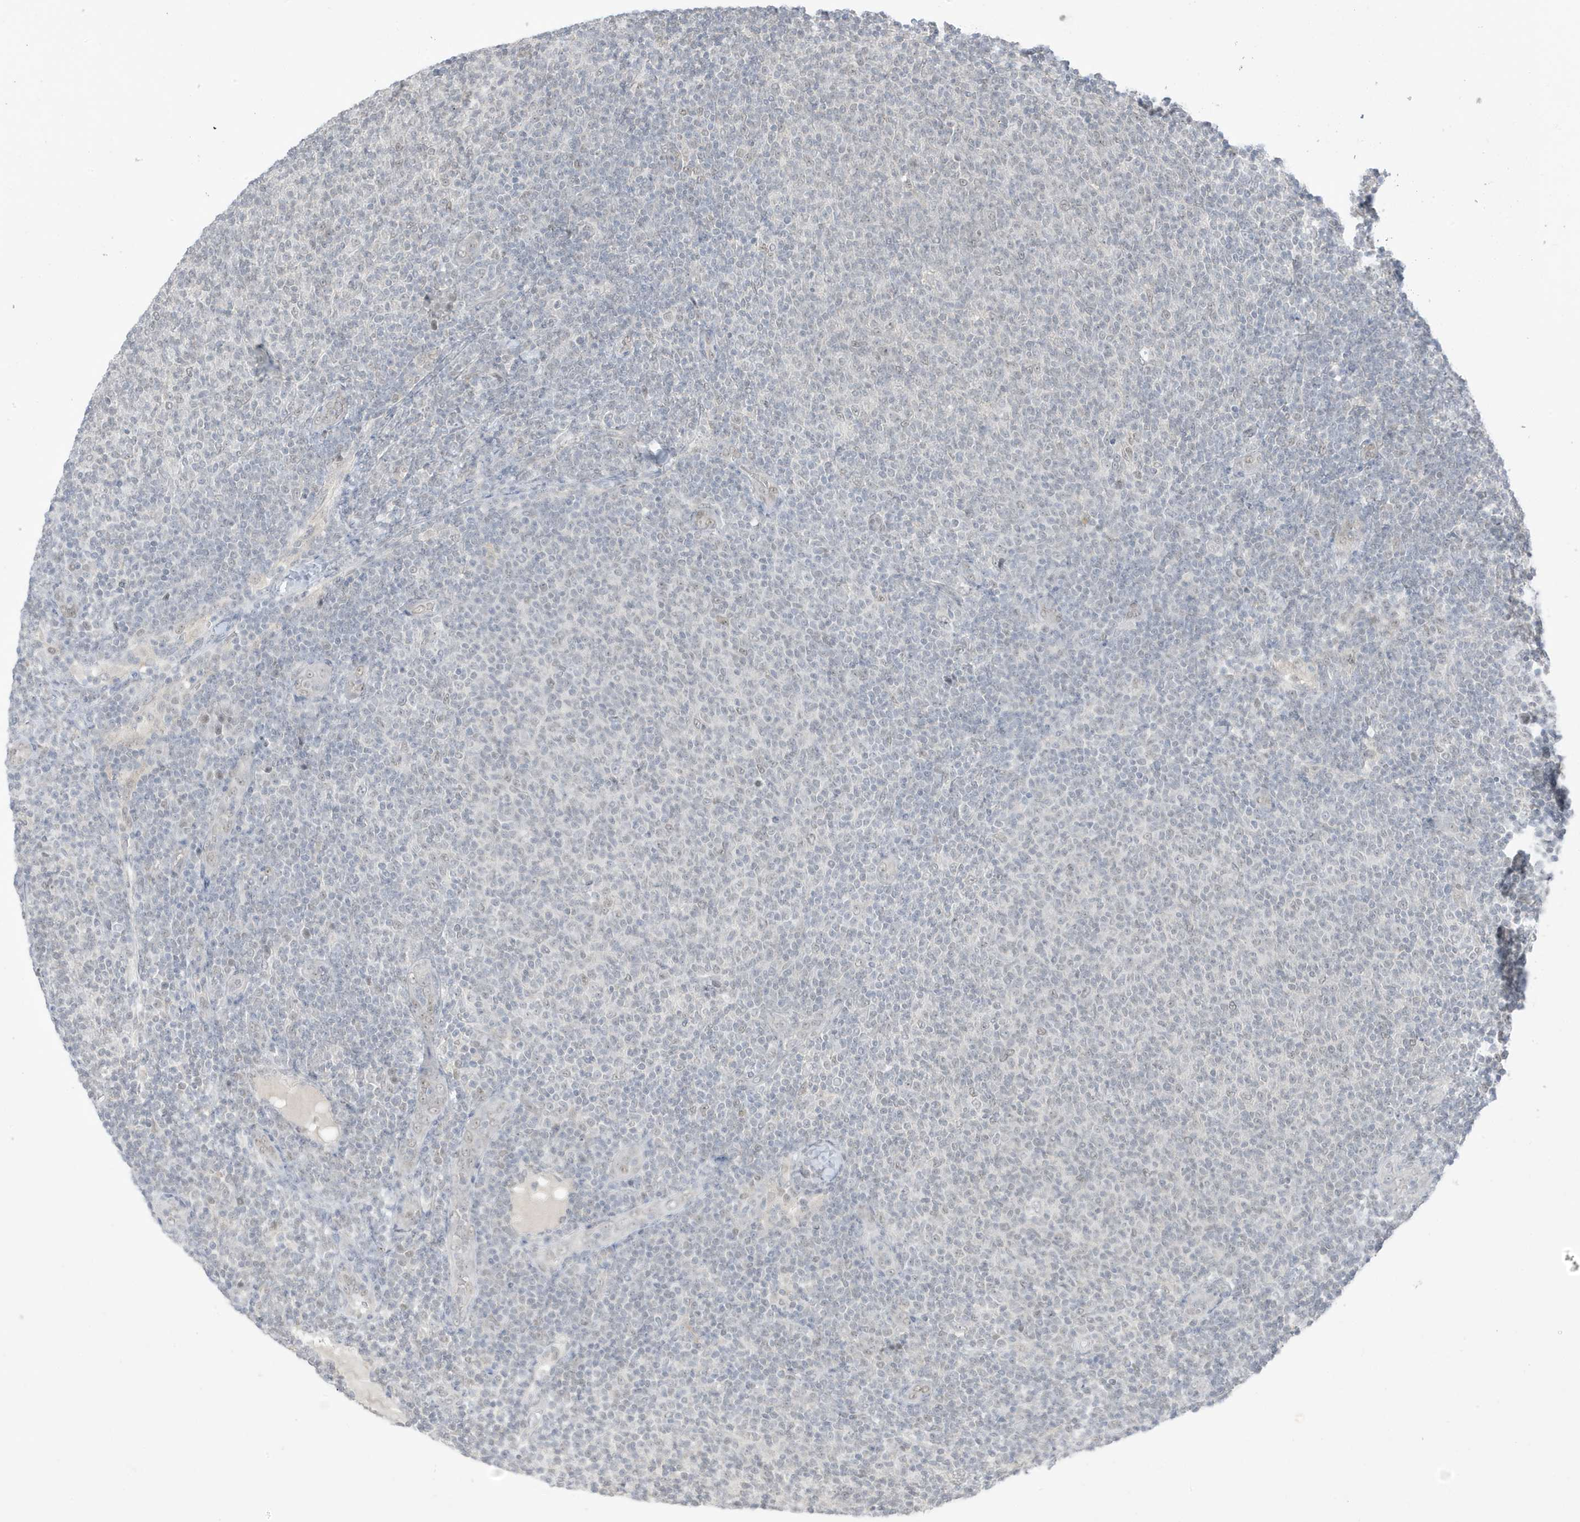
{"staining": {"intensity": "negative", "quantity": "none", "location": "none"}, "tissue": "lymphoma", "cell_type": "Tumor cells", "image_type": "cancer", "snomed": [{"axis": "morphology", "description": "Malignant lymphoma, non-Hodgkin's type, Low grade"}, {"axis": "topography", "description": "Lymph node"}], "caption": "IHC image of neoplastic tissue: human lymphoma stained with DAB (3,3'-diaminobenzidine) demonstrates no significant protein positivity in tumor cells. (DAB (3,3'-diaminobenzidine) immunohistochemistry (IHC) with hematoxylin counter stain).", "gene": "MSL3", "patient": {"sex": "male", "age": 66}}